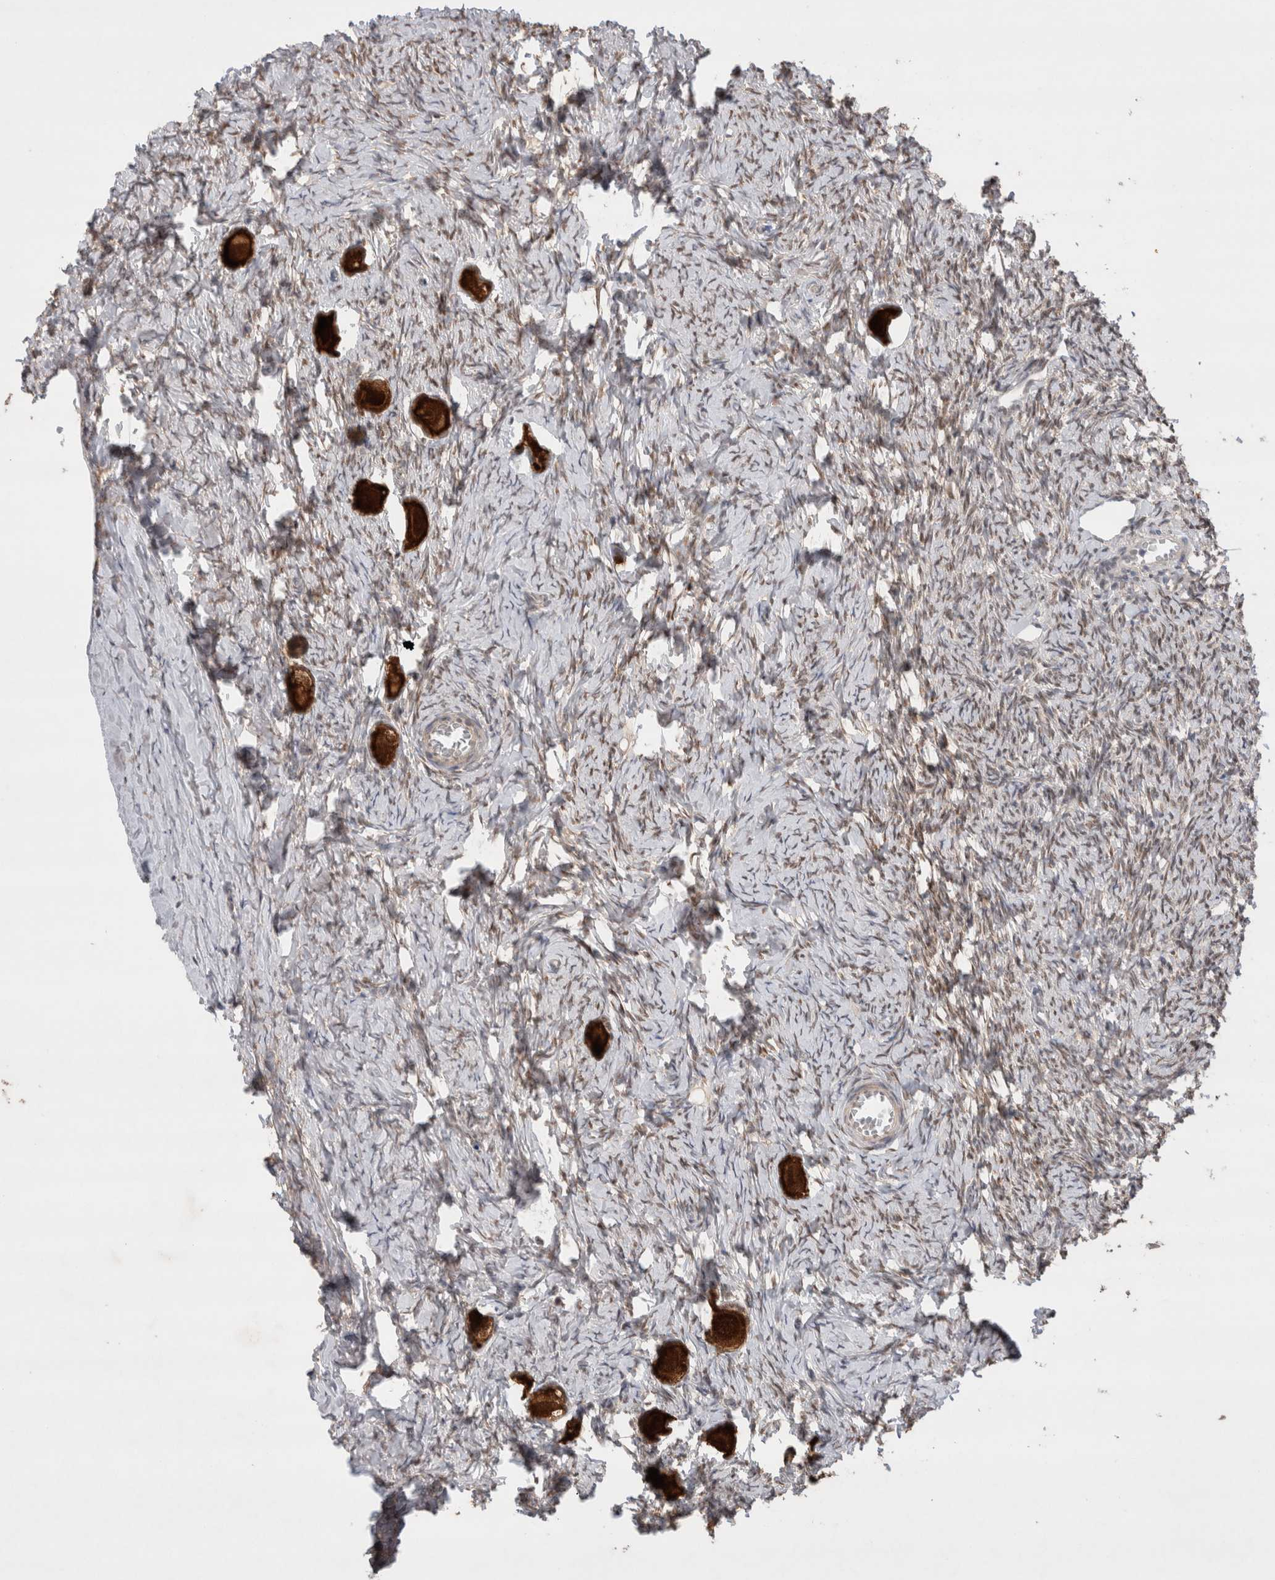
{"staining": {"intensity": "strong", "quantity": ">75%", "location": "cytoplasmic/membranous,nuclear"}, "tissue": "ovary", "cell_type": "Follicle cells", "image_type": "normal", "snomed": [{"axis": "morphology", "description": "Normal tissue, NOS"}, {"axis": "topography", "description": "Ovary"}], "caption": "A histopathology image of ovary stained for a protein reveals strong cytoplasmic/membranous,nuclear brown staining in follicle cells.", "gene": "SLC29A1", "patient": {"sex": "female", "age": 27}}